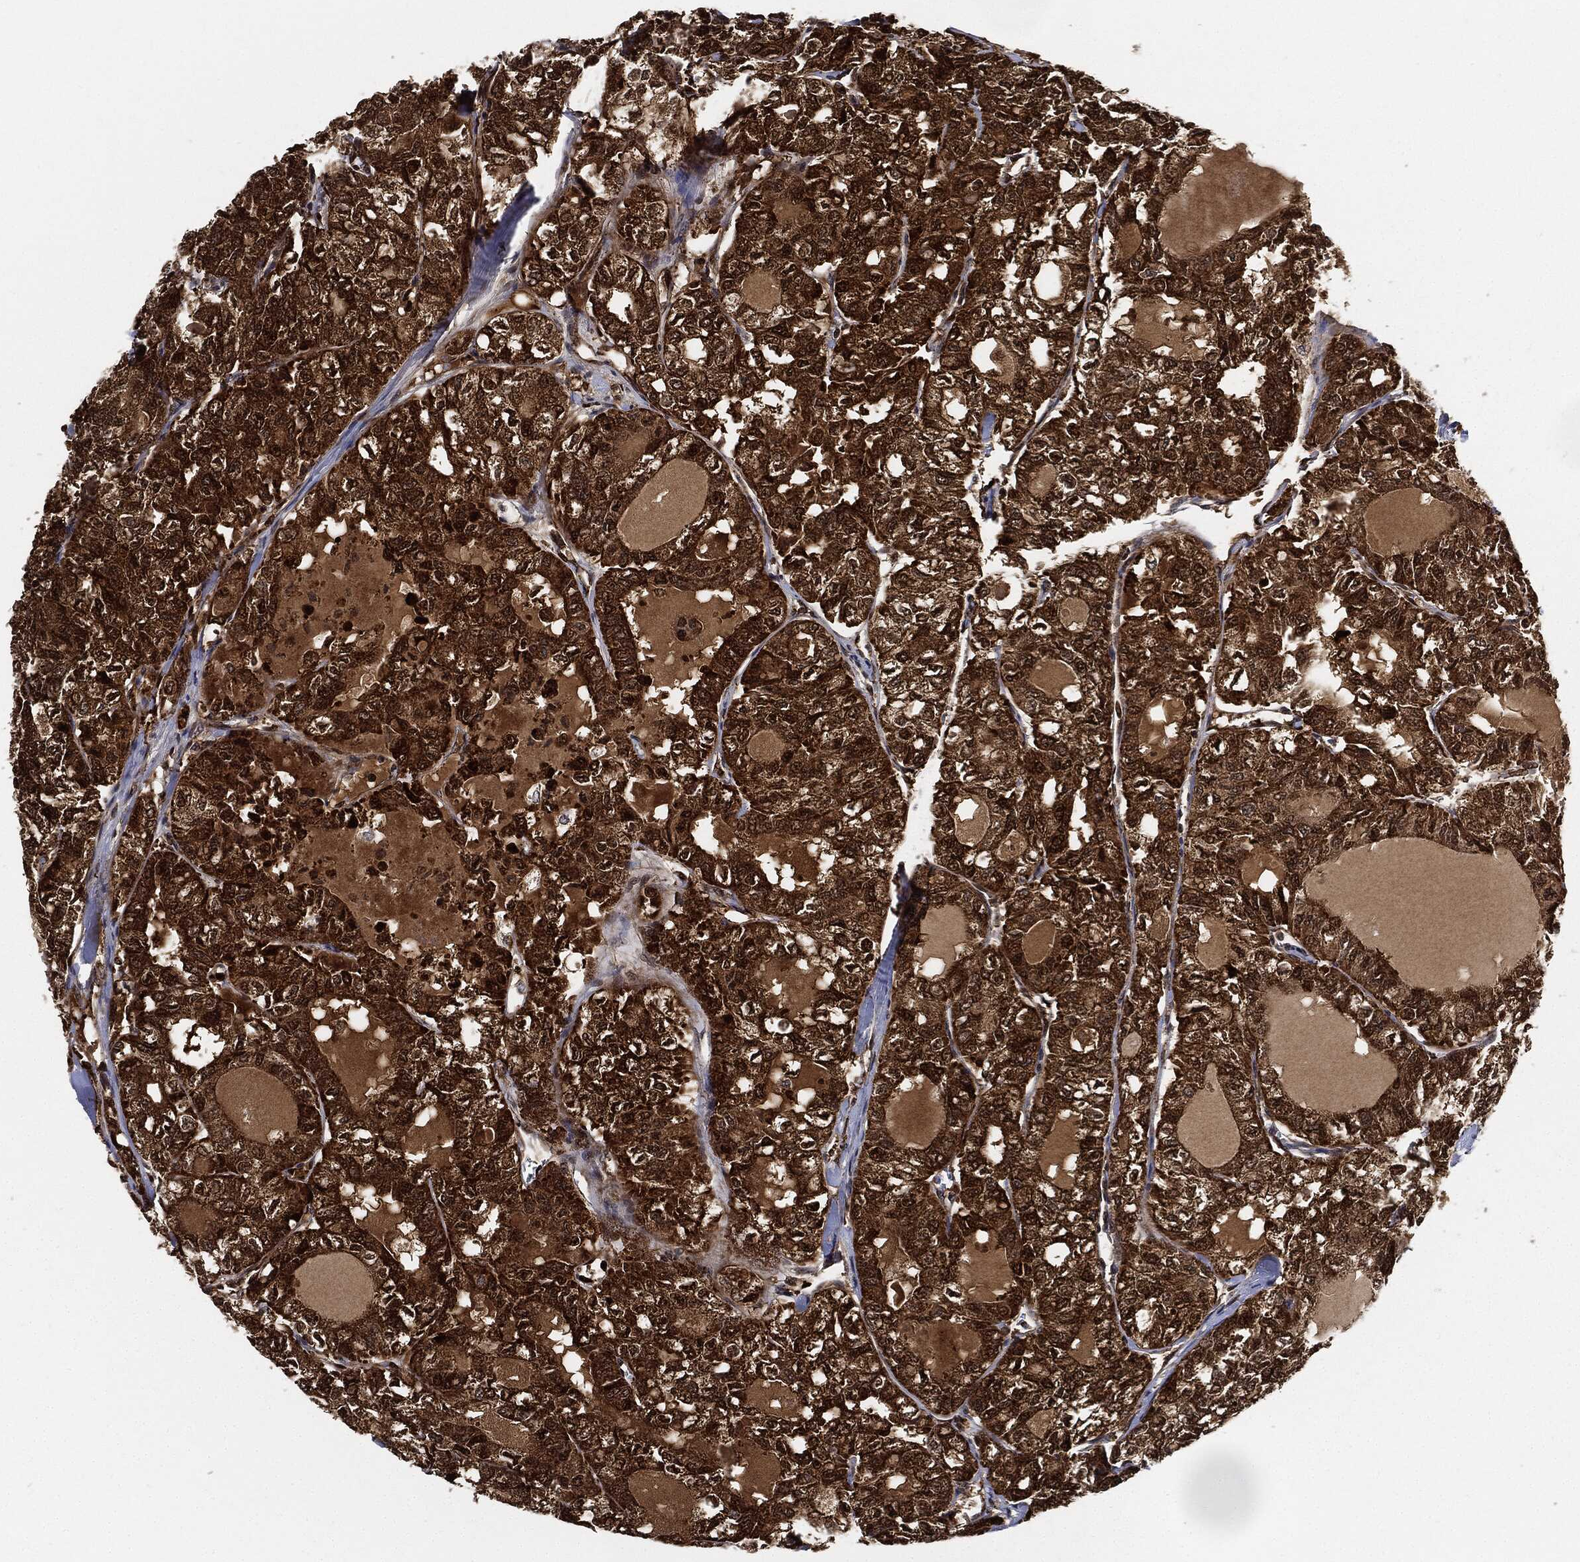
{"staining": {"intensity": "strong", "quantity": ">75%", "location": "cytoplasmic/membranous"}, "tissue": "thyroid cancer", "cell_type": "Tumor cells", "image_type": "cancer", "snomed": [{"axis": "morphology", "description": "Follicular adenoma carcinoma, NOS"}, {"axis": "topography", "description": "Thyroid gland"}], "caption": "A histopathology image showing strong cytoplasmic/membranous positivity in about >75% of tumor cells in thyroid cancer, as visualized by brown immunohistochemical staining.", "gene": "RNASEL", "patient": {"sex": "male", "age": 75}}